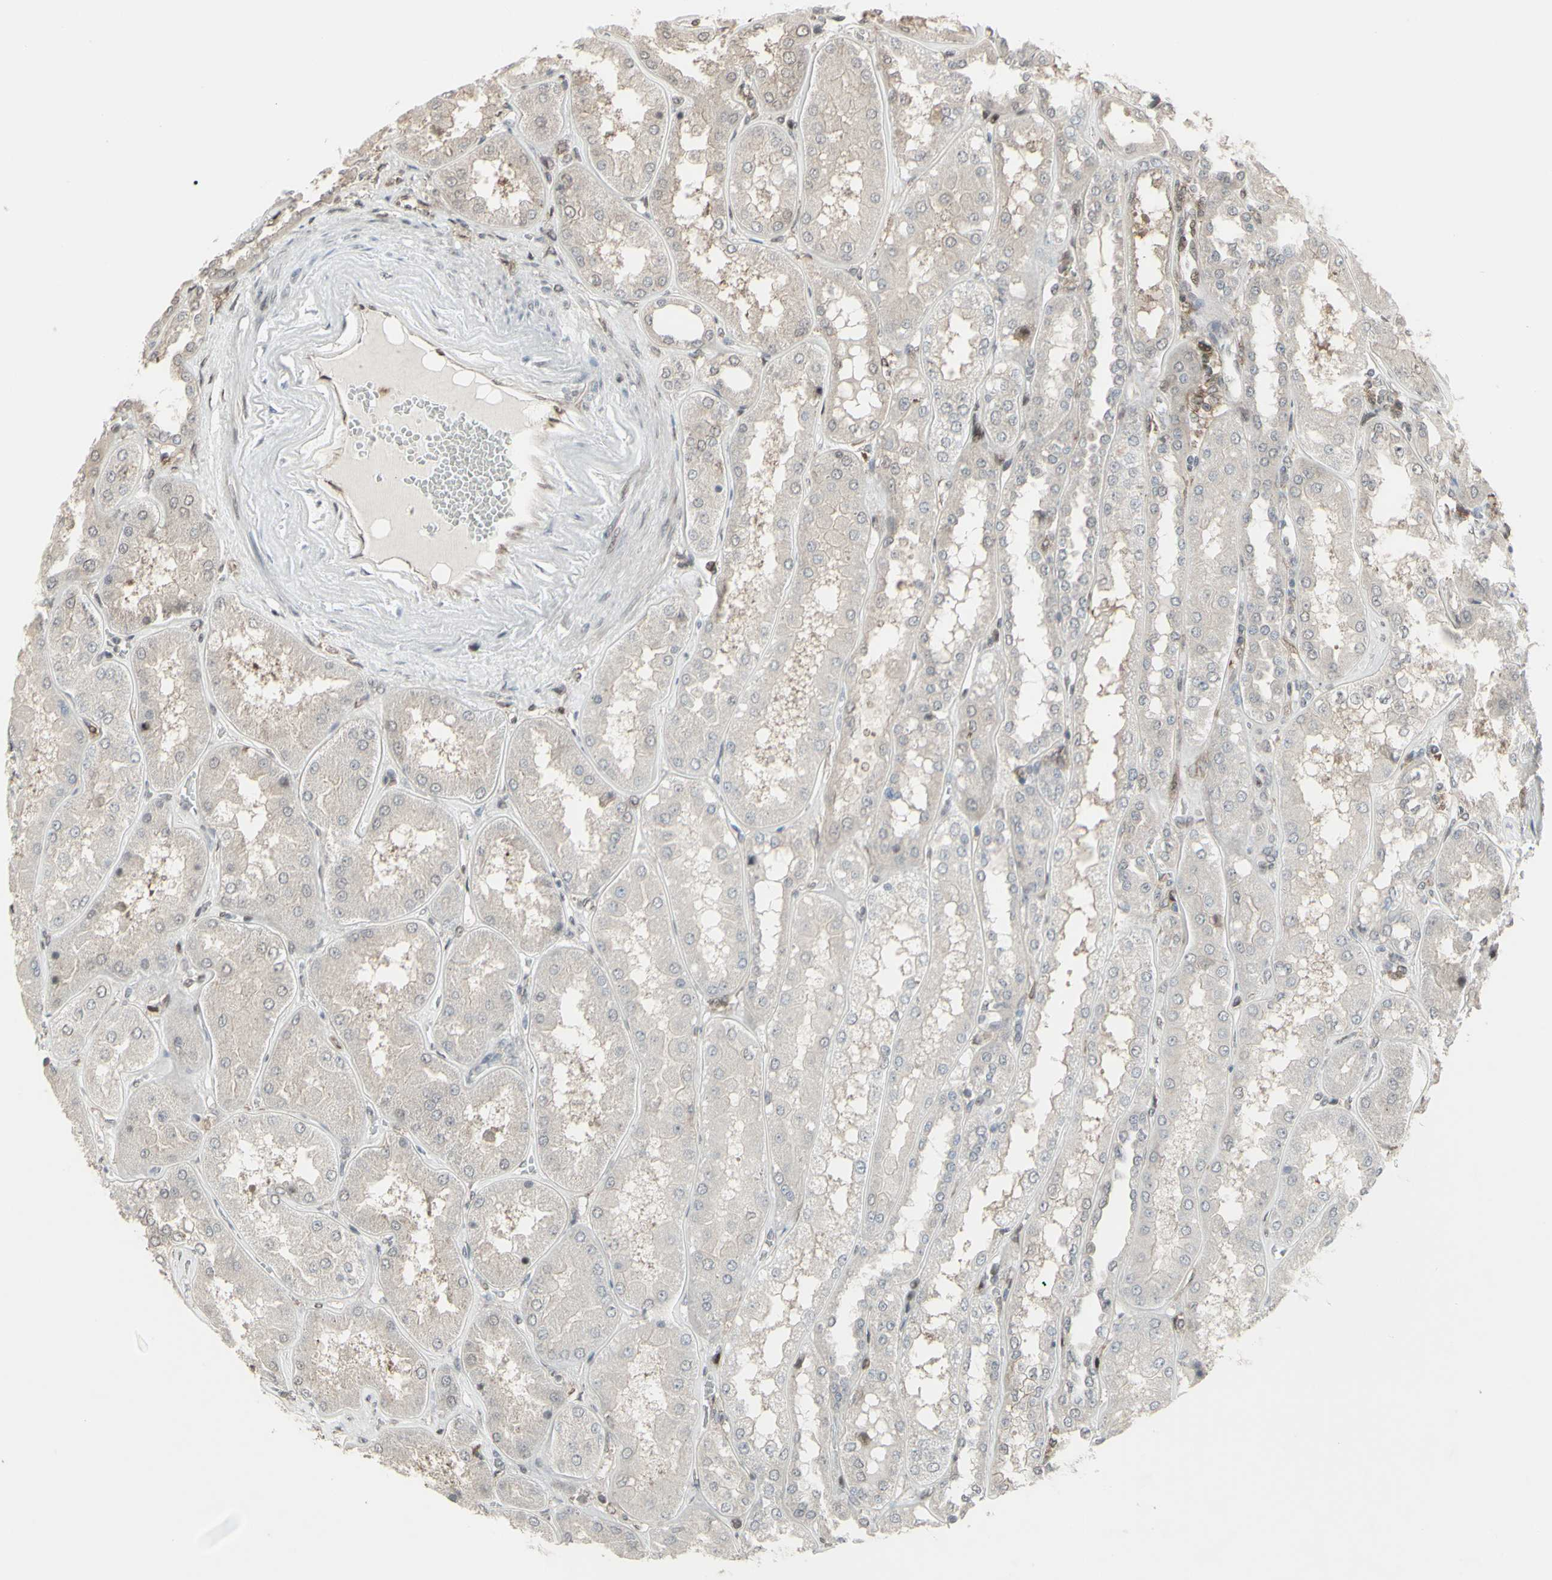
{"staining": {"intensity": "weak", "quantity": "<25%", "location": "nuclear"}, "tissue": "kidney", "cell_type": "Cells in glomeruli", "image_type": "normal", "snomed": [{"axis": "morphology", "description": "Normal tissue, NOS"}, {"axis": "topography", "description": "Kidney"}], "caption": "Cells in glomeruli show no significant protein expression in normal kidney. The staining was performed using DAB (3,3'-diaminobenzidine) to visualize the protein expression in brown, while the nuclei were stained in blue with hematoxylin (Magnification: 20x).", "gene": "CD33", "patient": {"sex": "female", "age": 56}}